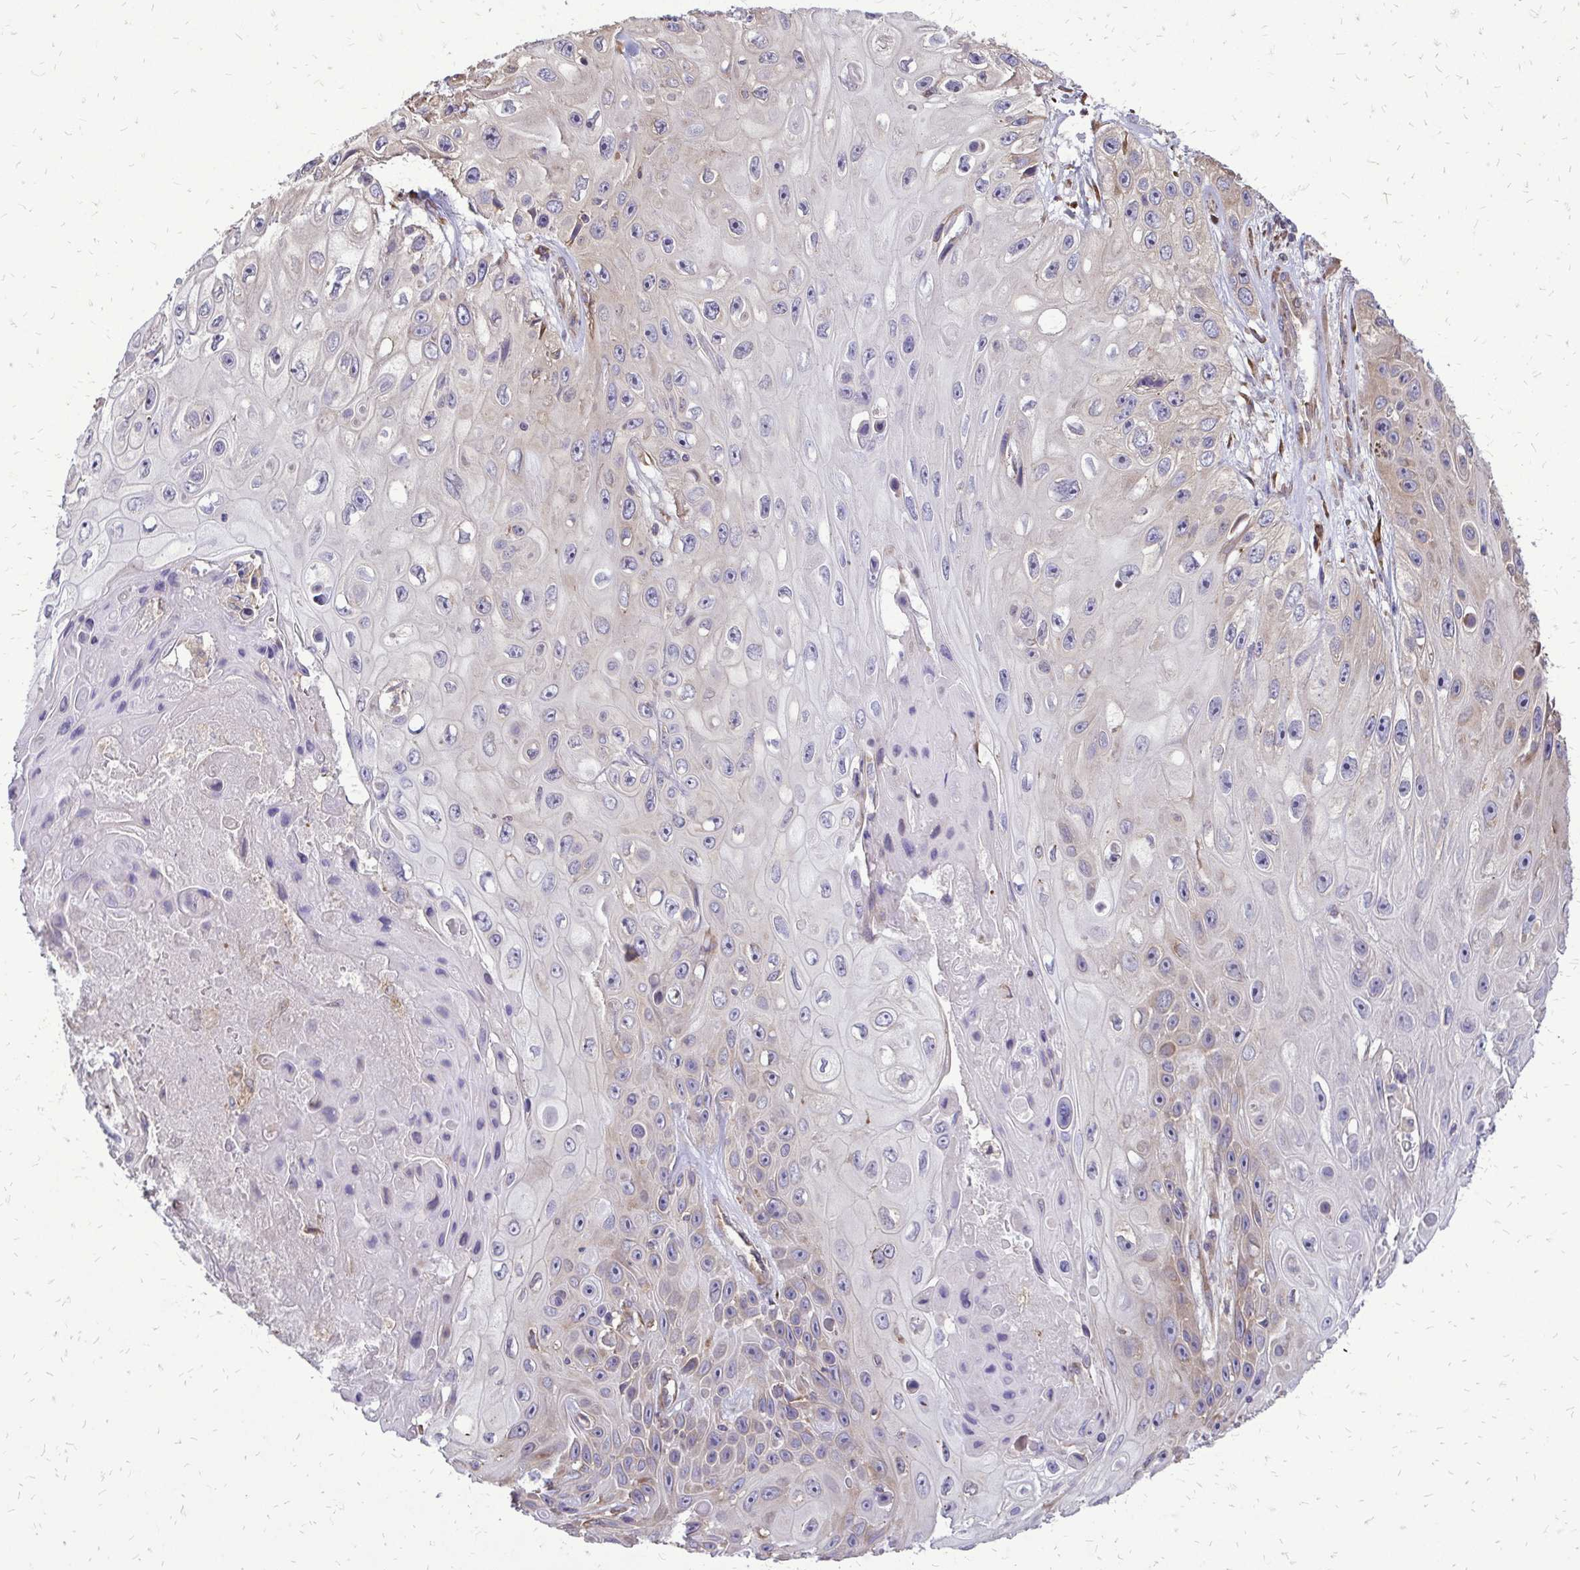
{"staining": {"intensity": "weak", "quantity": "<25%", "location": "cytoplasmic/membranous"}, "tissue": "skin cancer", "cell_type": "Tumor cells", "image_type": "cancer", "snomed": [{"axis": "morphology", "description": "Squamous cell carcinoma, NOS"}, {"axis": "topography", "description": "Skin"}], "caption": "This is an immunohistochemistry (IHC) image of skin cancer. There is no expression in tumor cells.", "gene": "RPS3", "patient": {"sex": "male", "age": 82}}